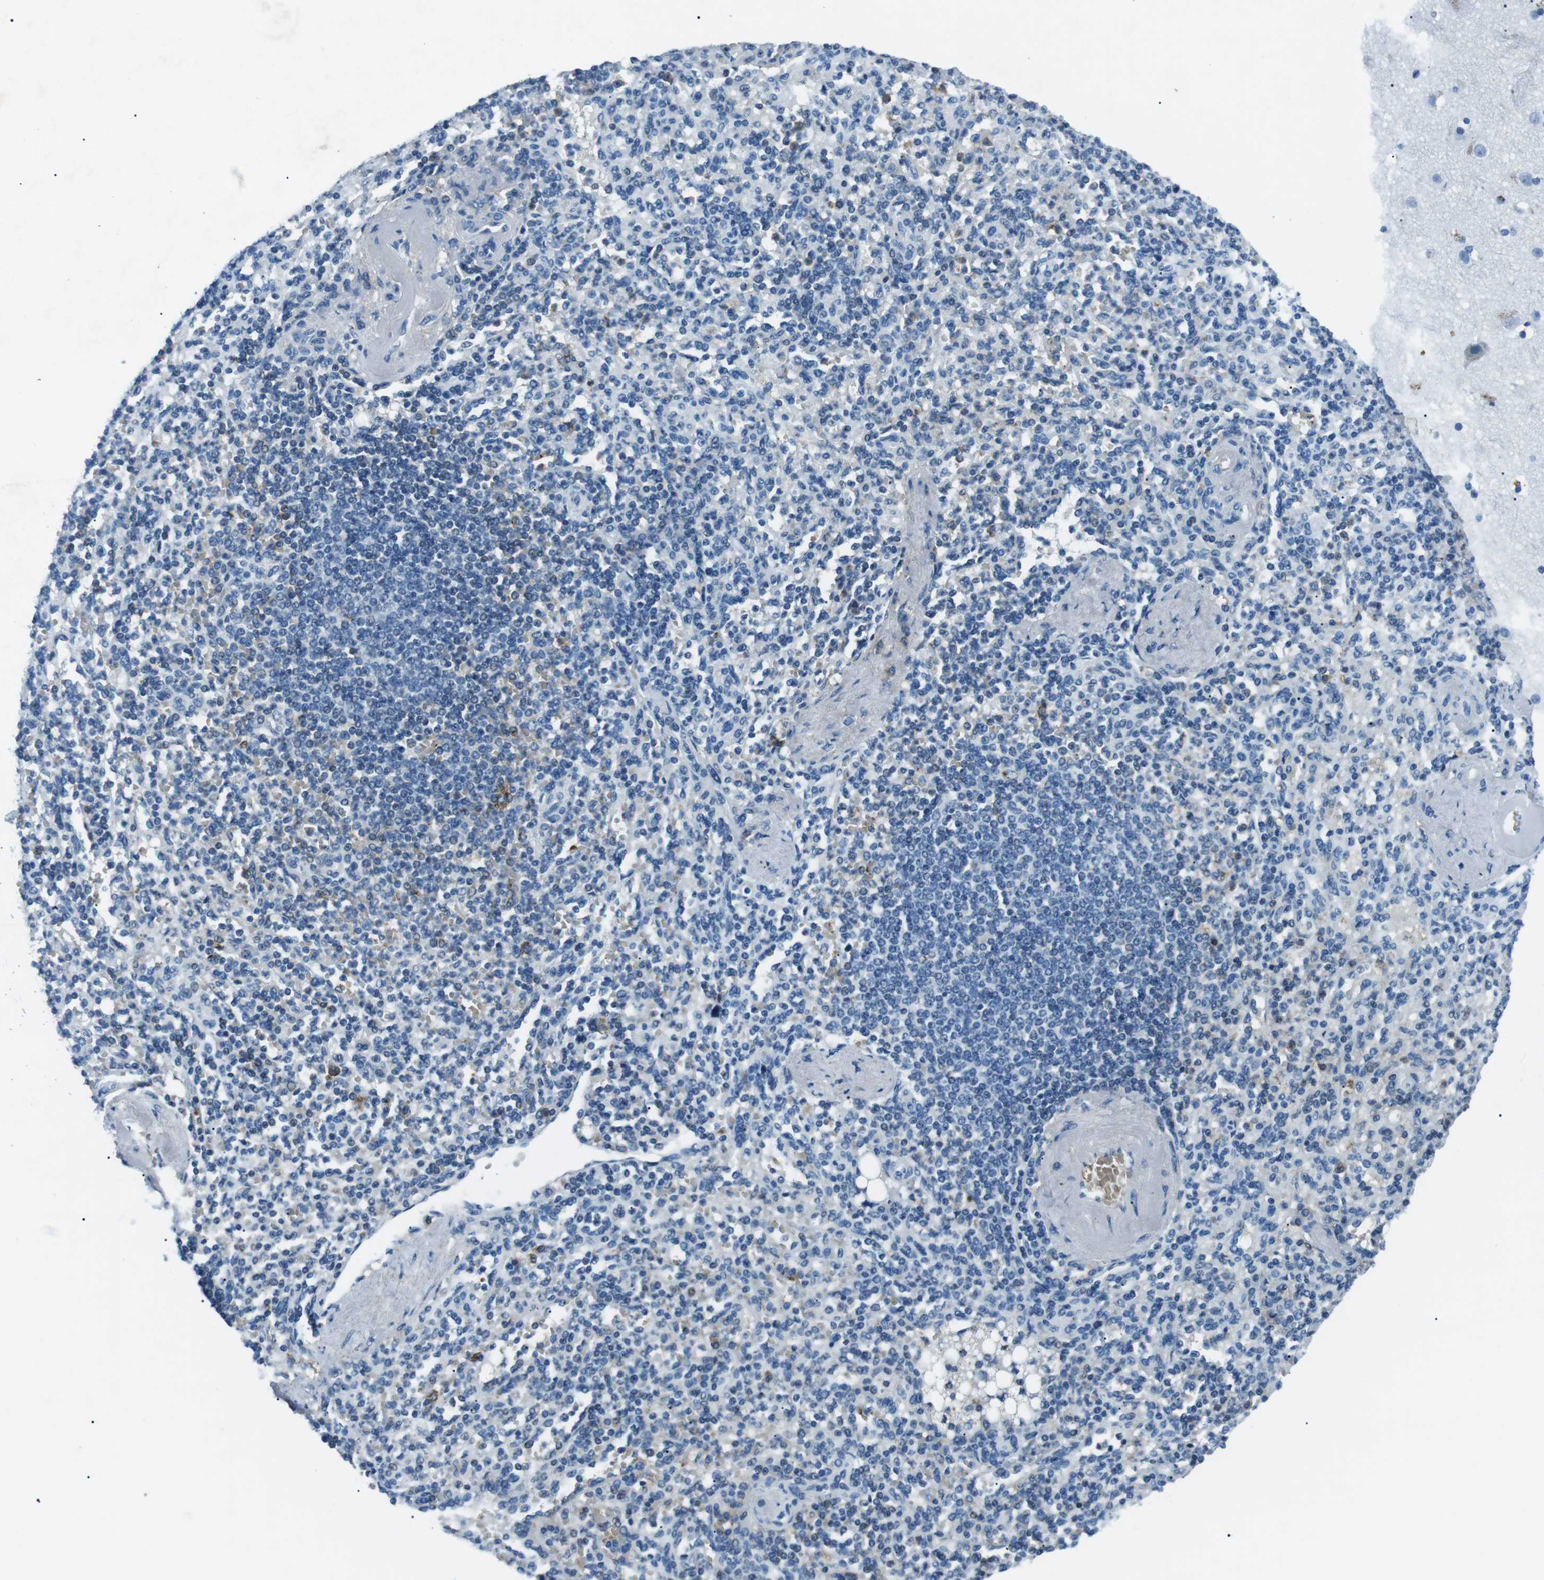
{"staining": {"intensity": "moderate", "quantity": "<25%", "location": "cytoplasmic/membranous"}, "tissue": "spleen", "cell_type": "Cells in red pulp", "image_type": "normal", "snomed": [{"axis": "morphology", "description": "Normal tissue, NOS"}, {"axis": "topography", "description": "Spleen"}], "caption": "A brown stain labels moderate cytoplasmic/membranous positivity of a protein in cells in red pulp of normal human spleen.", "gene": "ST6GAL1", "patient": {"sex": "female", "age": 74}}